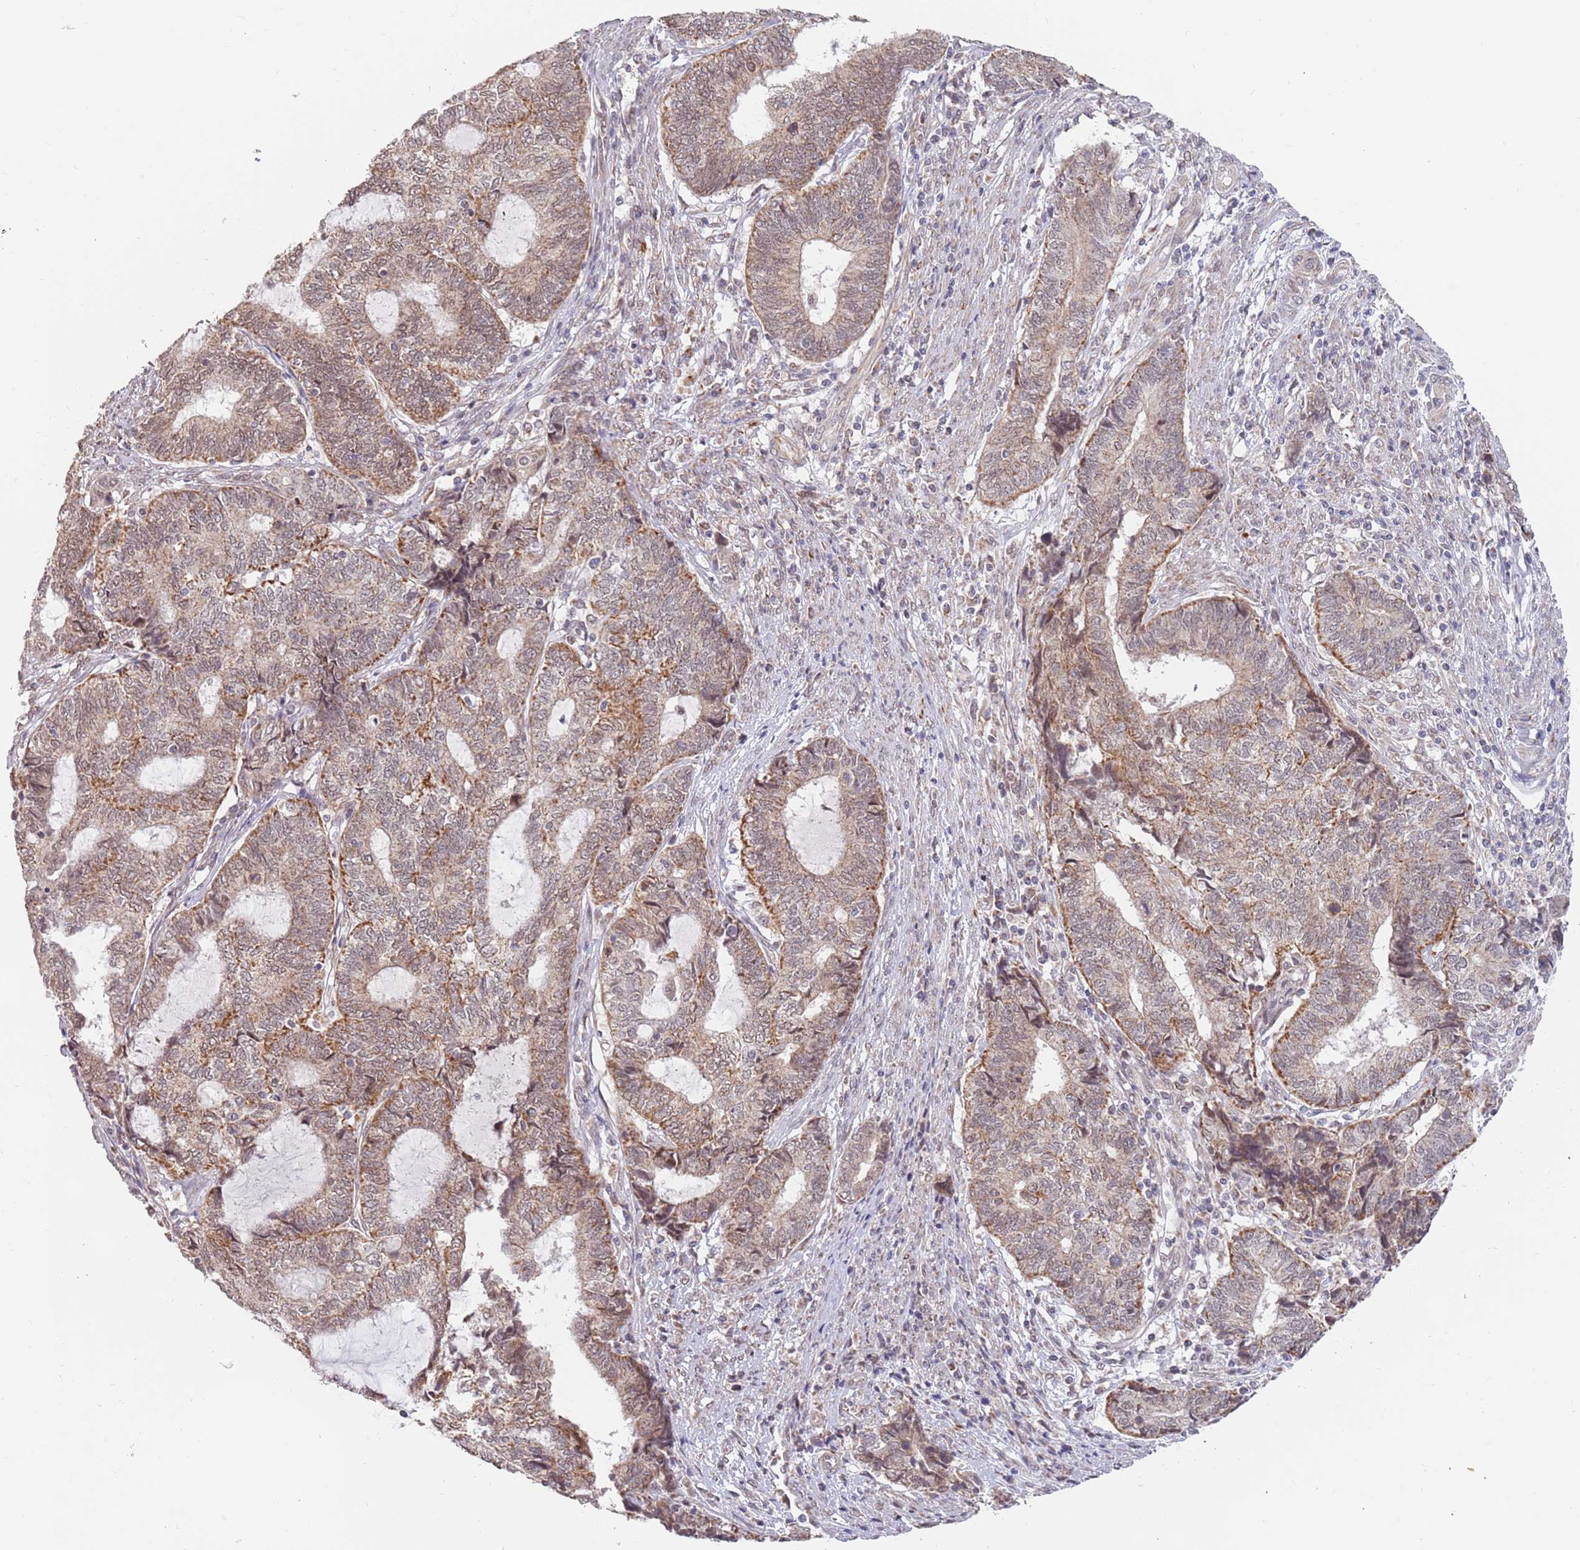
{"staining": {"intensity": "moderate", "quantity": ">75%", "location": "cytoplasmic/membranous,nuclear"}, "tissue": "endometrial cancer", "cell_type": "Tumor cells", "image_type": "cancer", "snomed": [{"axis": "morphology", "description": "Adenocarcinoma, NOS"}, {"axis": "topography", "description": "Uterus"}, {"axis": "topography", "description": "Endometrium"}], "caption": "Immunohistochemistry image of neoplastic tissue: endometrial adenocarcinoma stained using IHC shows medium levels of moderate protein expression localized specifically in the cytoplasmic/membranous and nuclear of tumor cells, appearing as a cytoplasmic/membranous and nuclear brown color.", "gene": "UQCC3", "patient": {"sex": "female", "age": 70}}